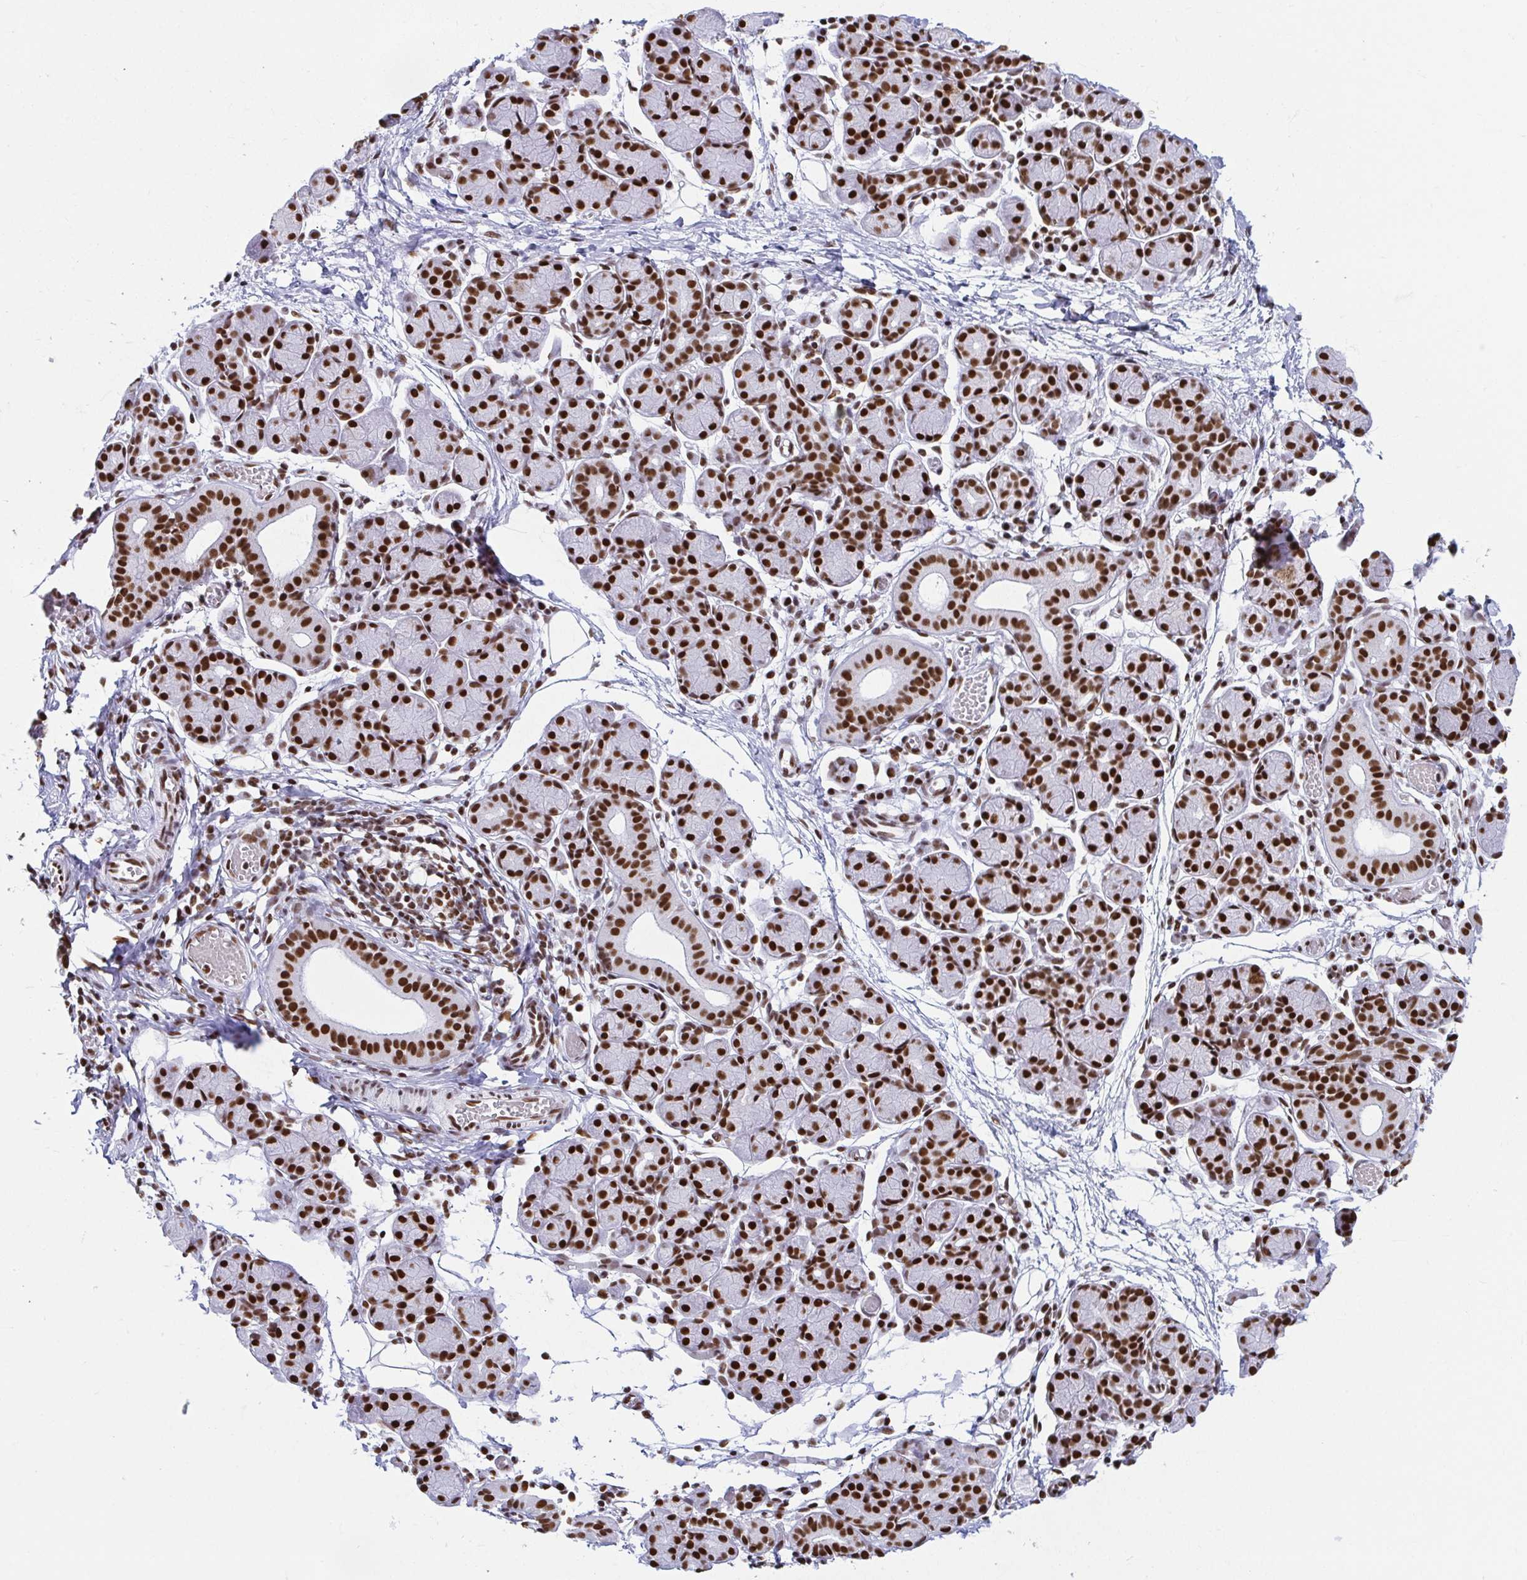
{"staining": {"intensity": "strong", "quantity": ">75%", "location": "nuclear"}, "tissue": "salivary gland", "cell_type": "Glandular cells", "image_type": "normal", "snomed": [{"axis": "morphology", "description": "Normal tissue, NOS"}, {"axis": "morphology", "description": "Inflammation, NOS"}, {"axis": "topography", "description": "Lymph node"}, {"axis": "topography", "description": "Salivary gland"}], "caption": "Salivary gland stained for a protein (brown) exhibits strong nuclear positive staining in approximately >75% of glandular cells.", "gene": "EWSR1", "patient": {"sex": "male", "age": 3}}